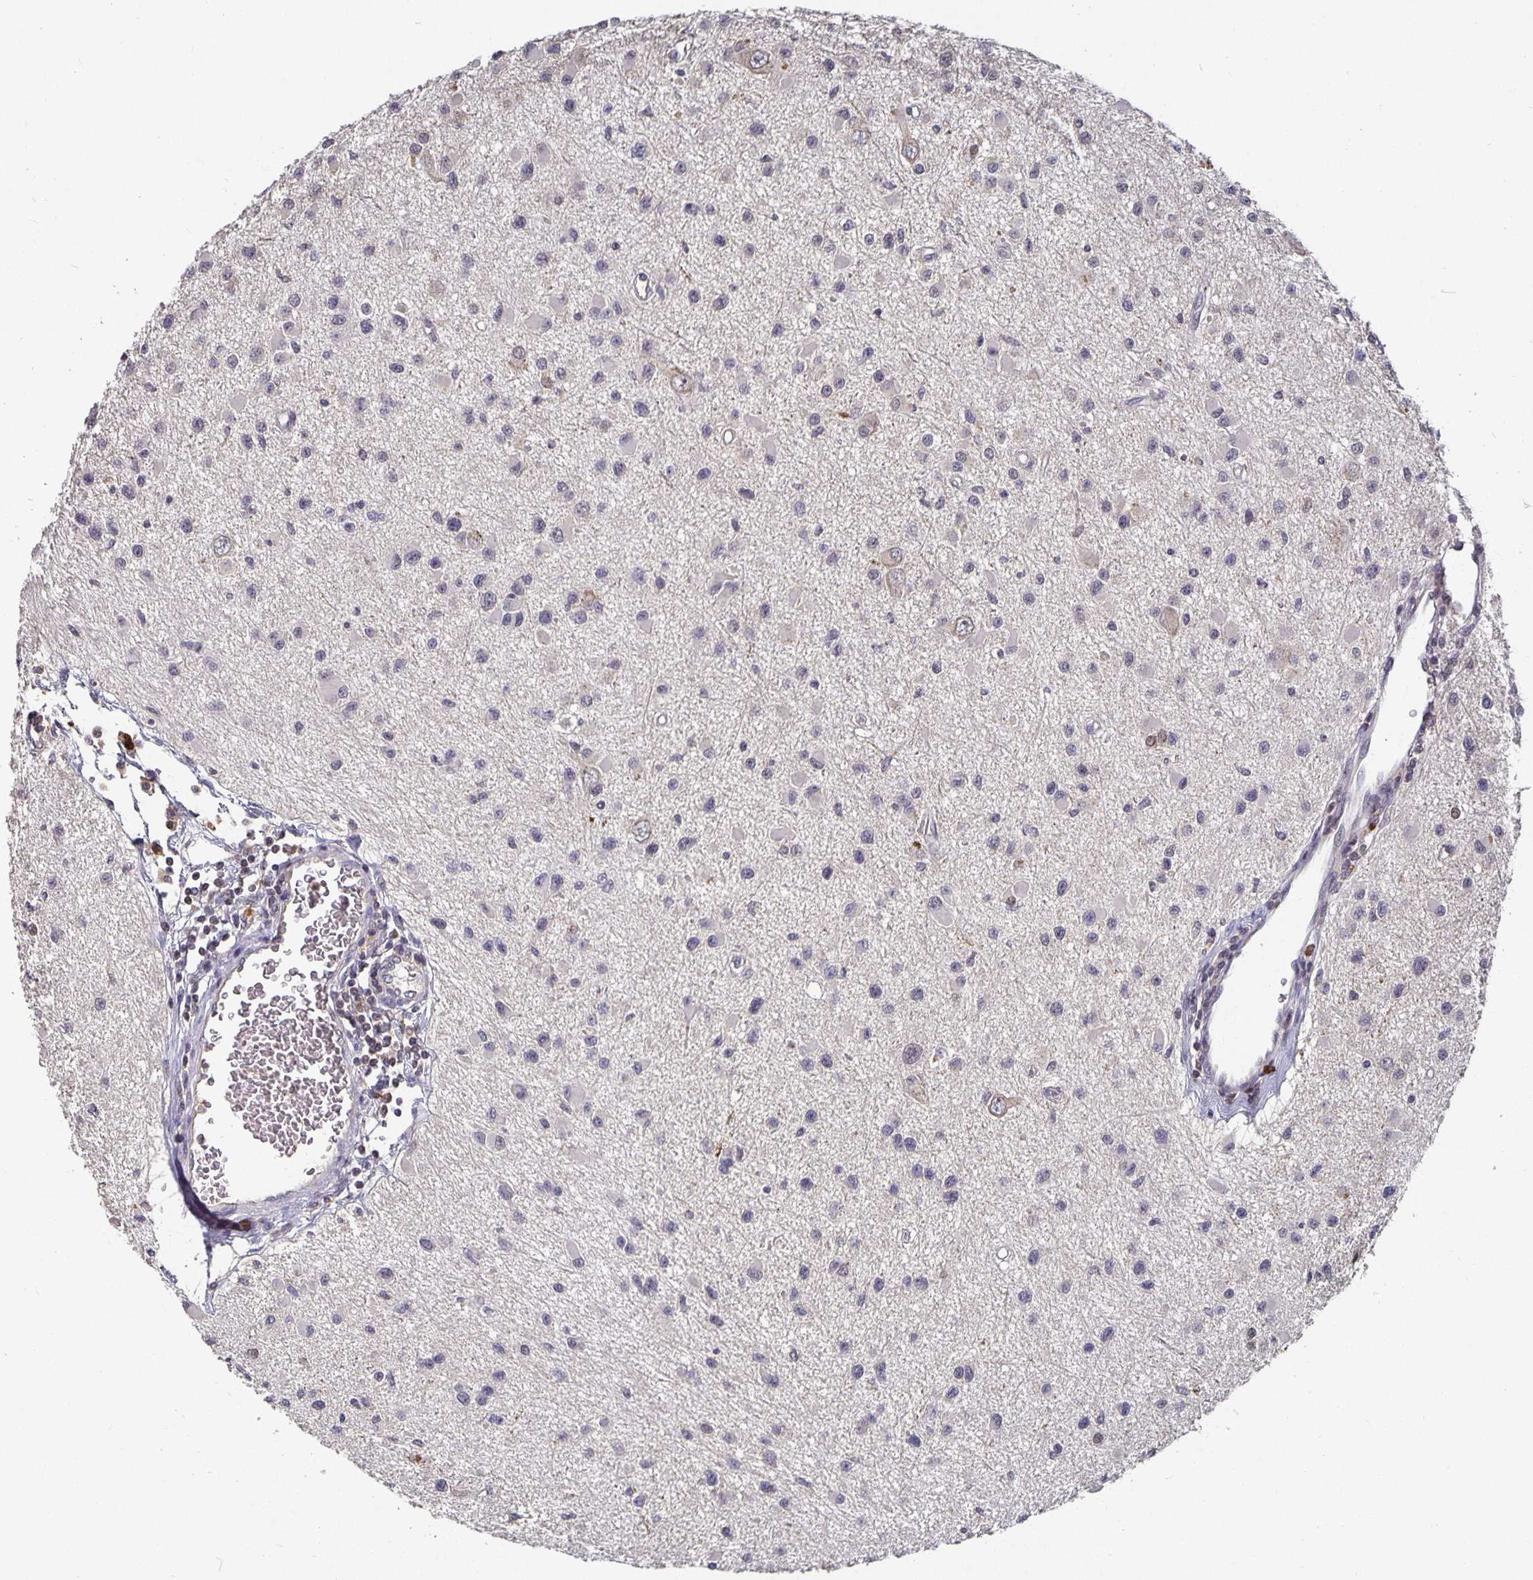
{"staining": {"intensity": "negative", "quantity": "none", "location": "none"}, "tissue": "glioma", "cell_type": "Tumor cells", "image_type": "cancer", "snomed": [{"axis": "morphology", "description": "Glioma, malignant, High grade"}, {"axis": "topography", "description": "Brain"}], "caption": "Protein analysis of glioma demonstrates no significant positivity in tumor cells.", "gene": "HEPN1", "patient": {"sex": "male", "age": 54}}